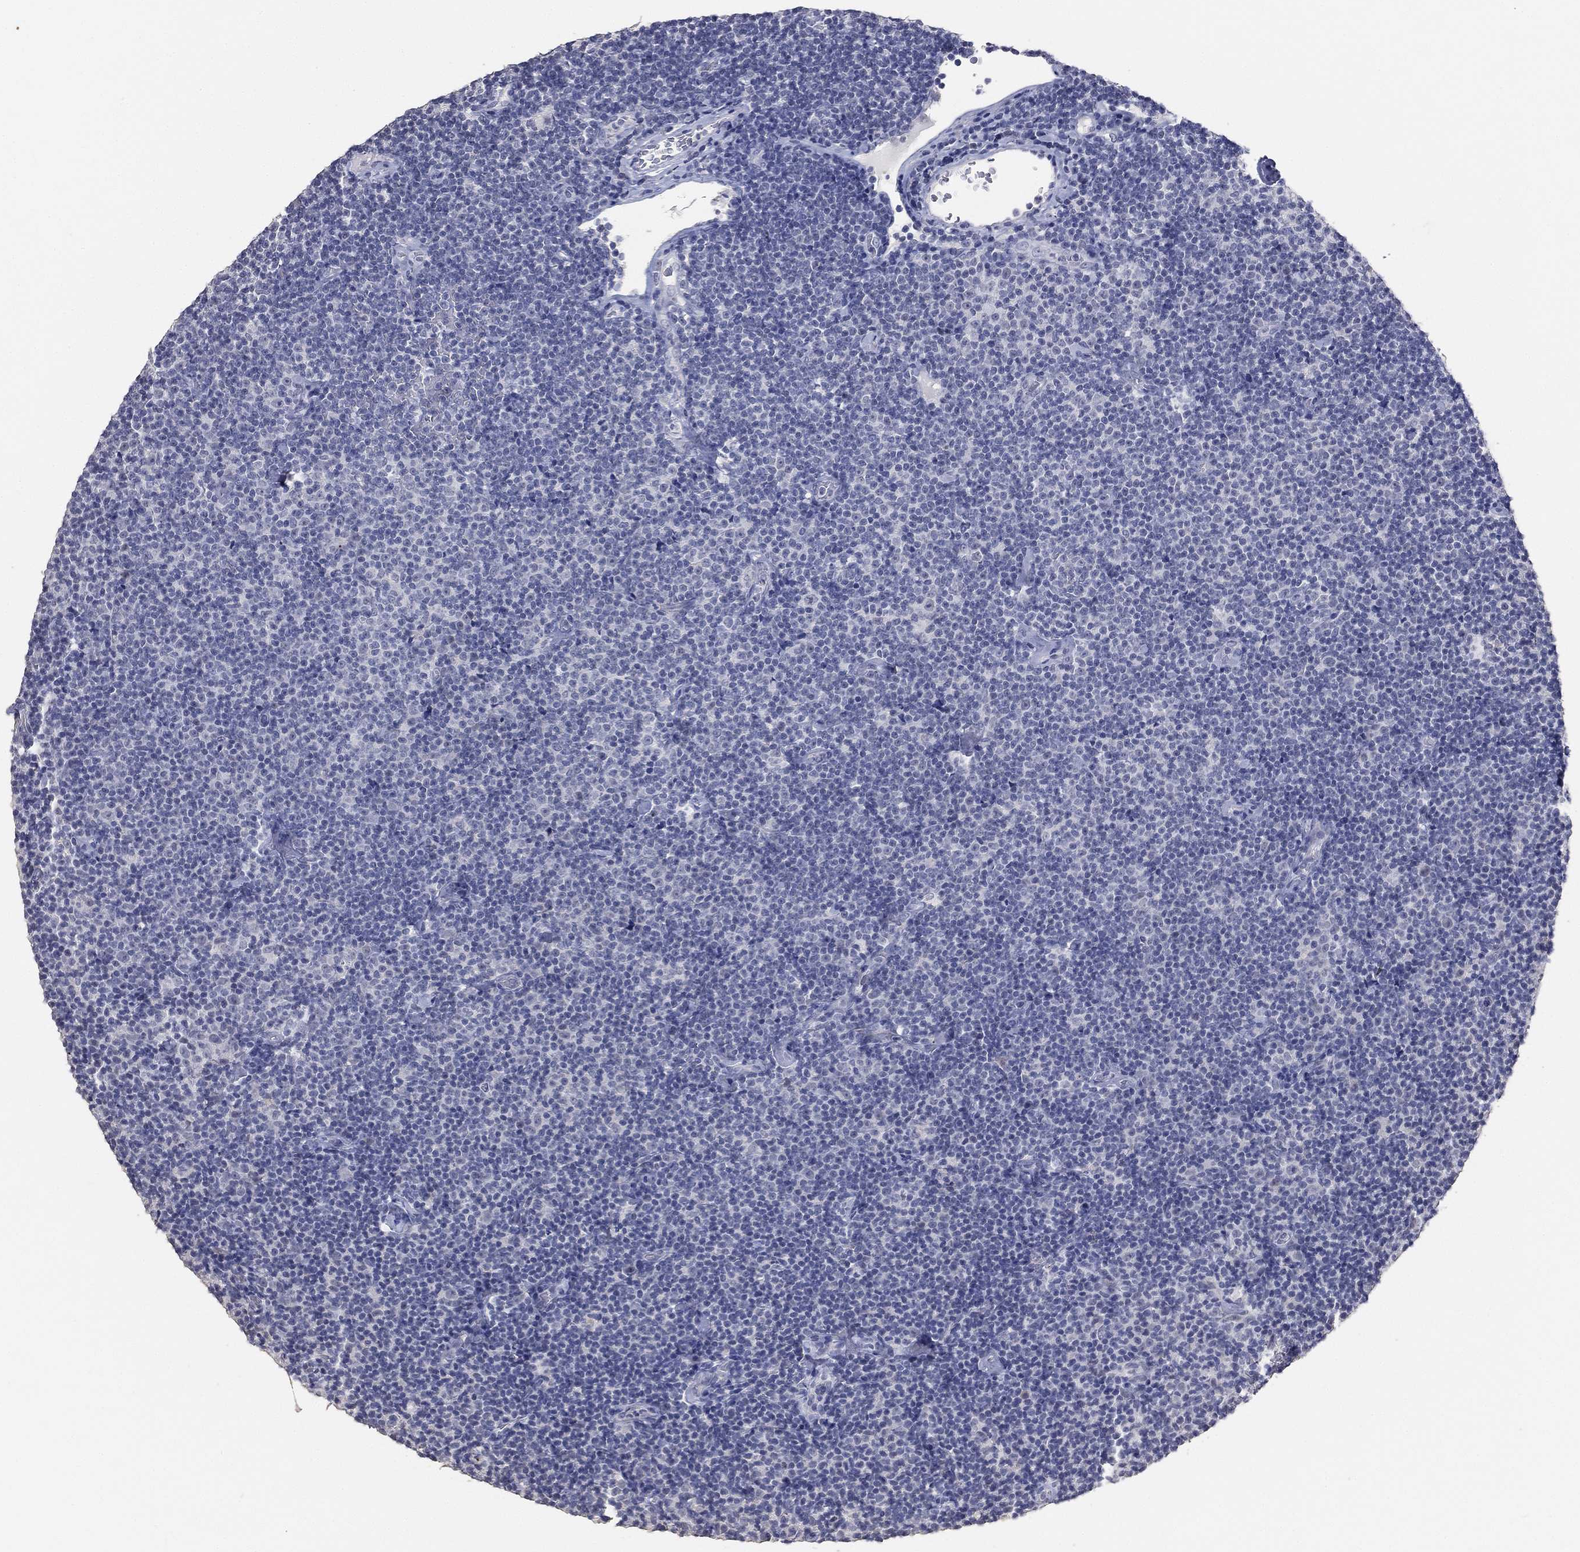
{"staining": {"intensity": "negative", "quantity": "none", "location": "none"}, "tissue": "lymphoma", "cell_type": "Tumor cells", "image_type": "cancer", "snomed": [{"axis": "morphology", "description": "Malignant lymphoma, non-Hodgkin's type, Low grade"}, {"axis": "topography", "description": "Lymph node"}], "caption": "Tumor cells are negative for protein expression in human lymphoma. (DAB (3,3'-diaminobenzidine) IHC with hematoxylin counter stain).", "gene": "DSG1", "patient": {"sex": "male", "age": 81}}